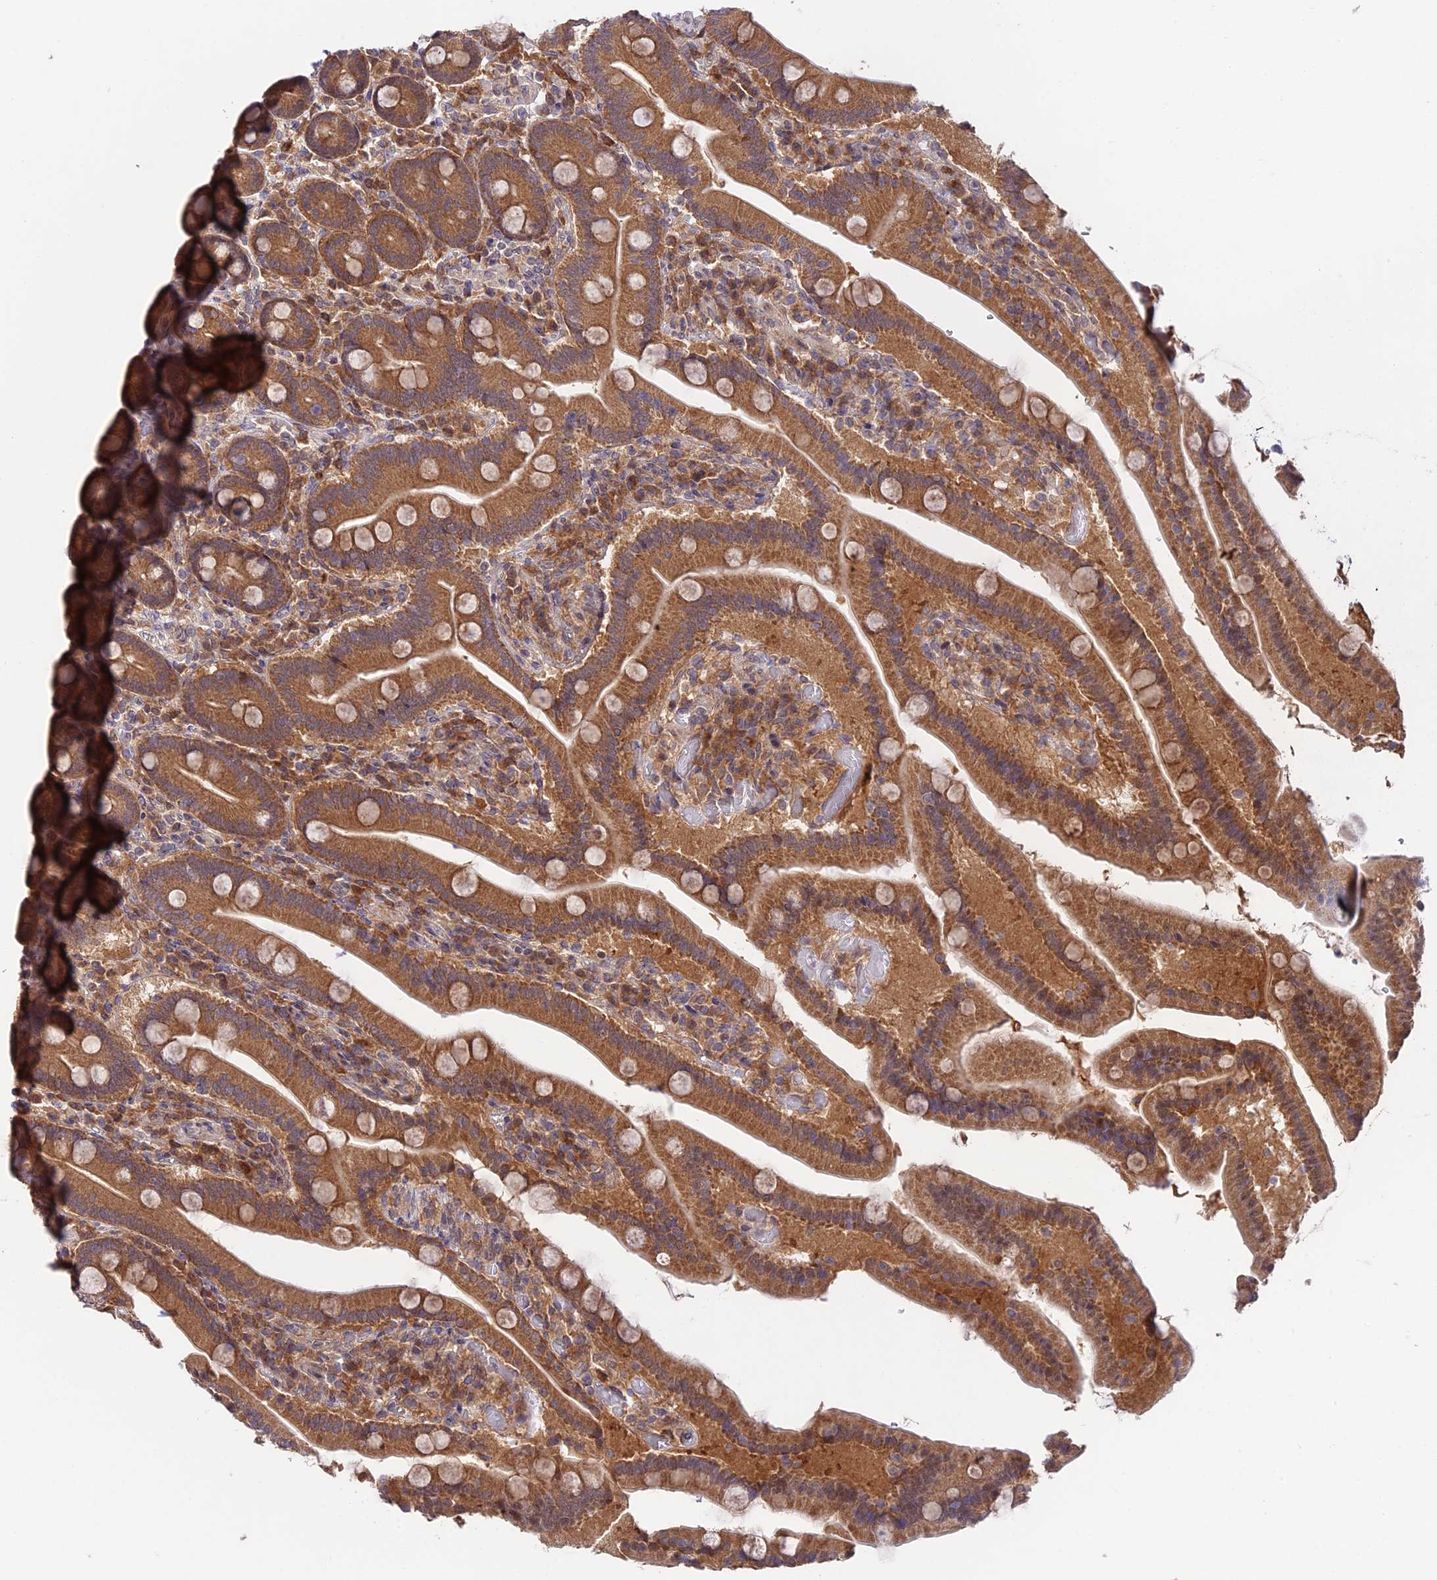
{"staining": {"intensity": "strong", "quantity": ">75%", "location": "cytoplasmic/membranous"}, "tissue": "duodenum", "cell_type": "Glandular cells", "image_type": "normal", "snomed": [{"axis": "morphology", "description": "Normal tissue, NOS"}, {"axis": "topography", "description": "Duodenum"}], "caption": "Immunohistochemistry histopathology image of benign human duodenum stained for a protein (brown), which reveals high levels of strong cytoplasmic/membranous expression in approximately >75% of glandular cells.", "gene": "TRIM40", "patient": {"sex": "female", "age": 62}}